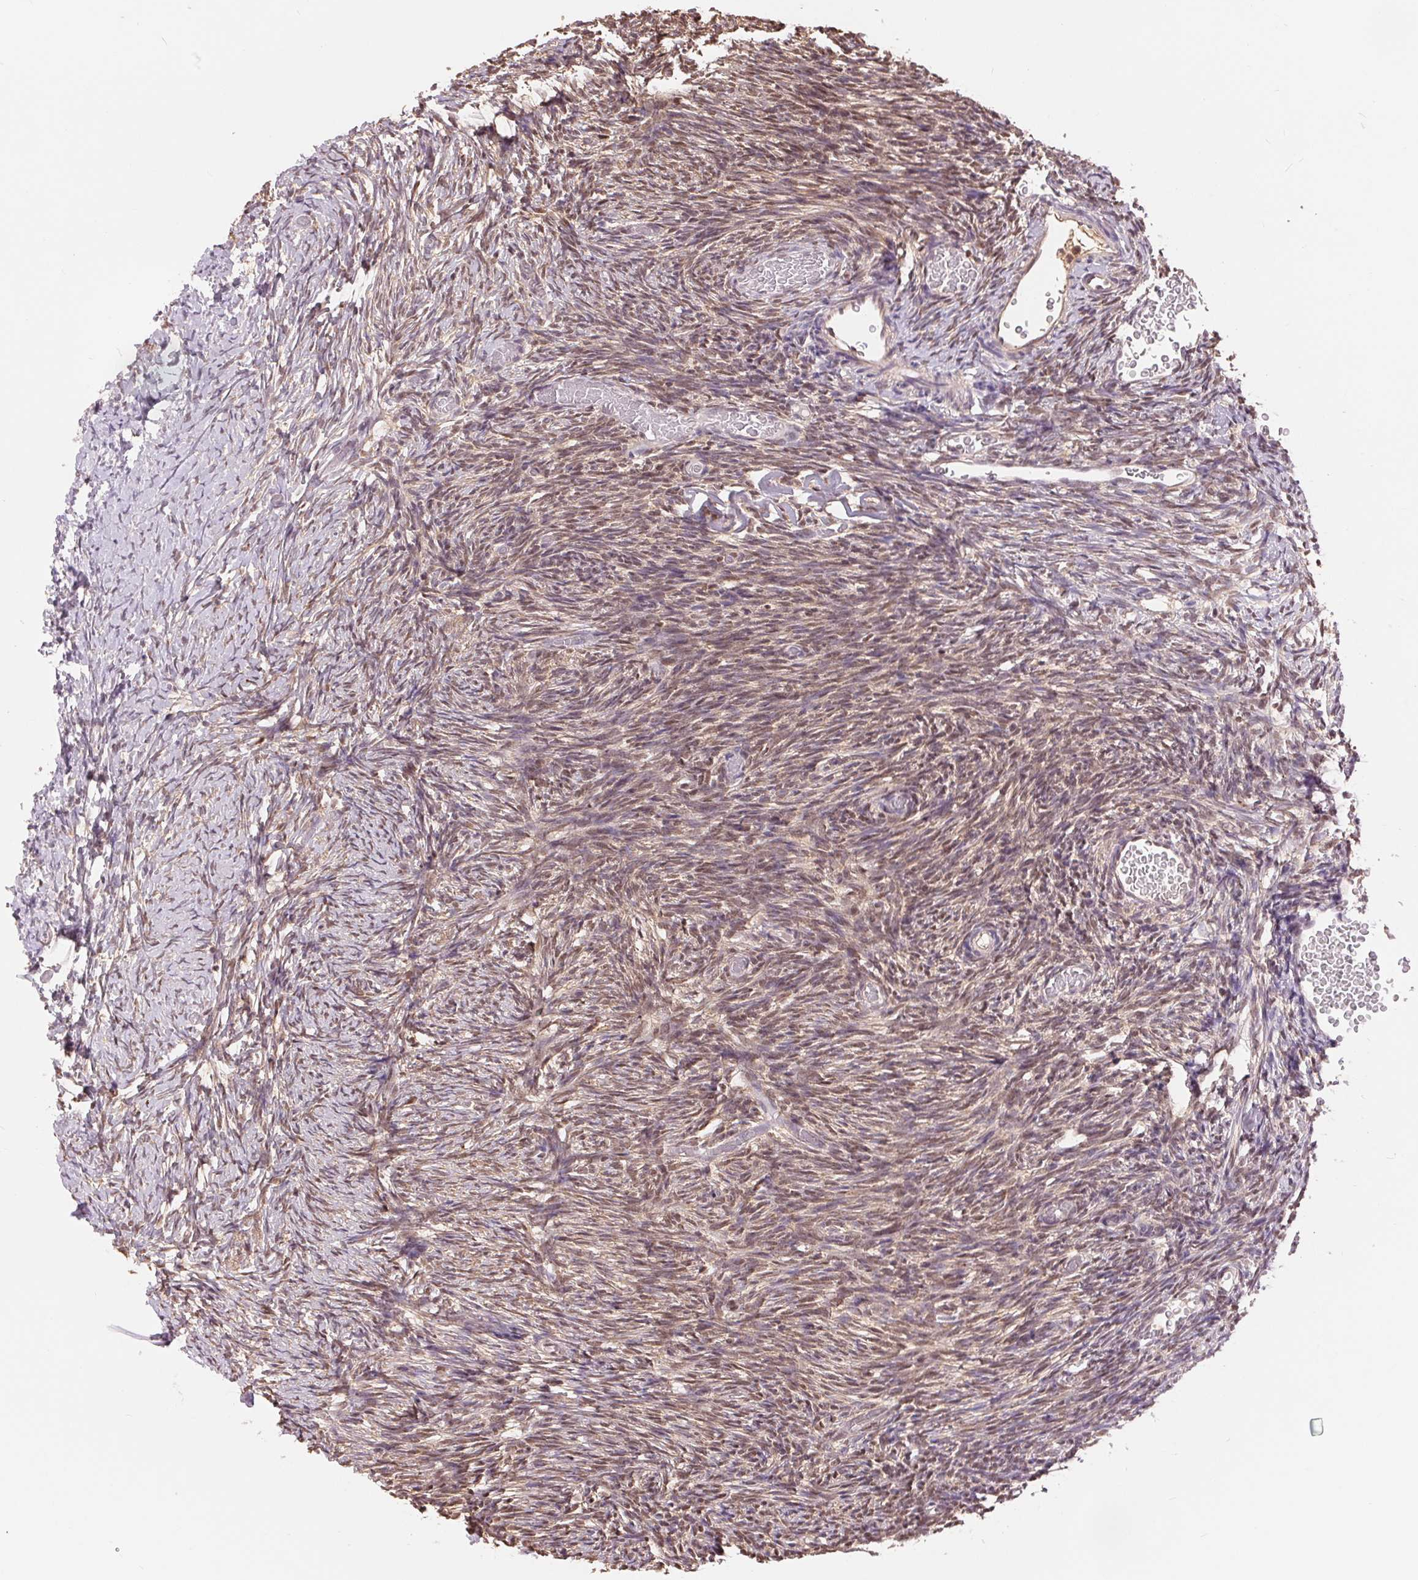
{"staining": {"intensity": "weak", "quantity": "25%-75%", "location": "nuclear"}, "tissue": "ovary", "cell_type": "Follicle cells", "image_type": "normal", "snomed": [{"axis": "morphology", "description": "Normal tissue, NOS"}, {"axis": "topography", "description": "Ovary"}], "caption": "Ovary stained for a protein (brown) demonstrates weak nuclear positive expression in about 25%-75% of follicle cells.", "gene": "TMEM273", "patient": {"sex": "female", "age": 39}}